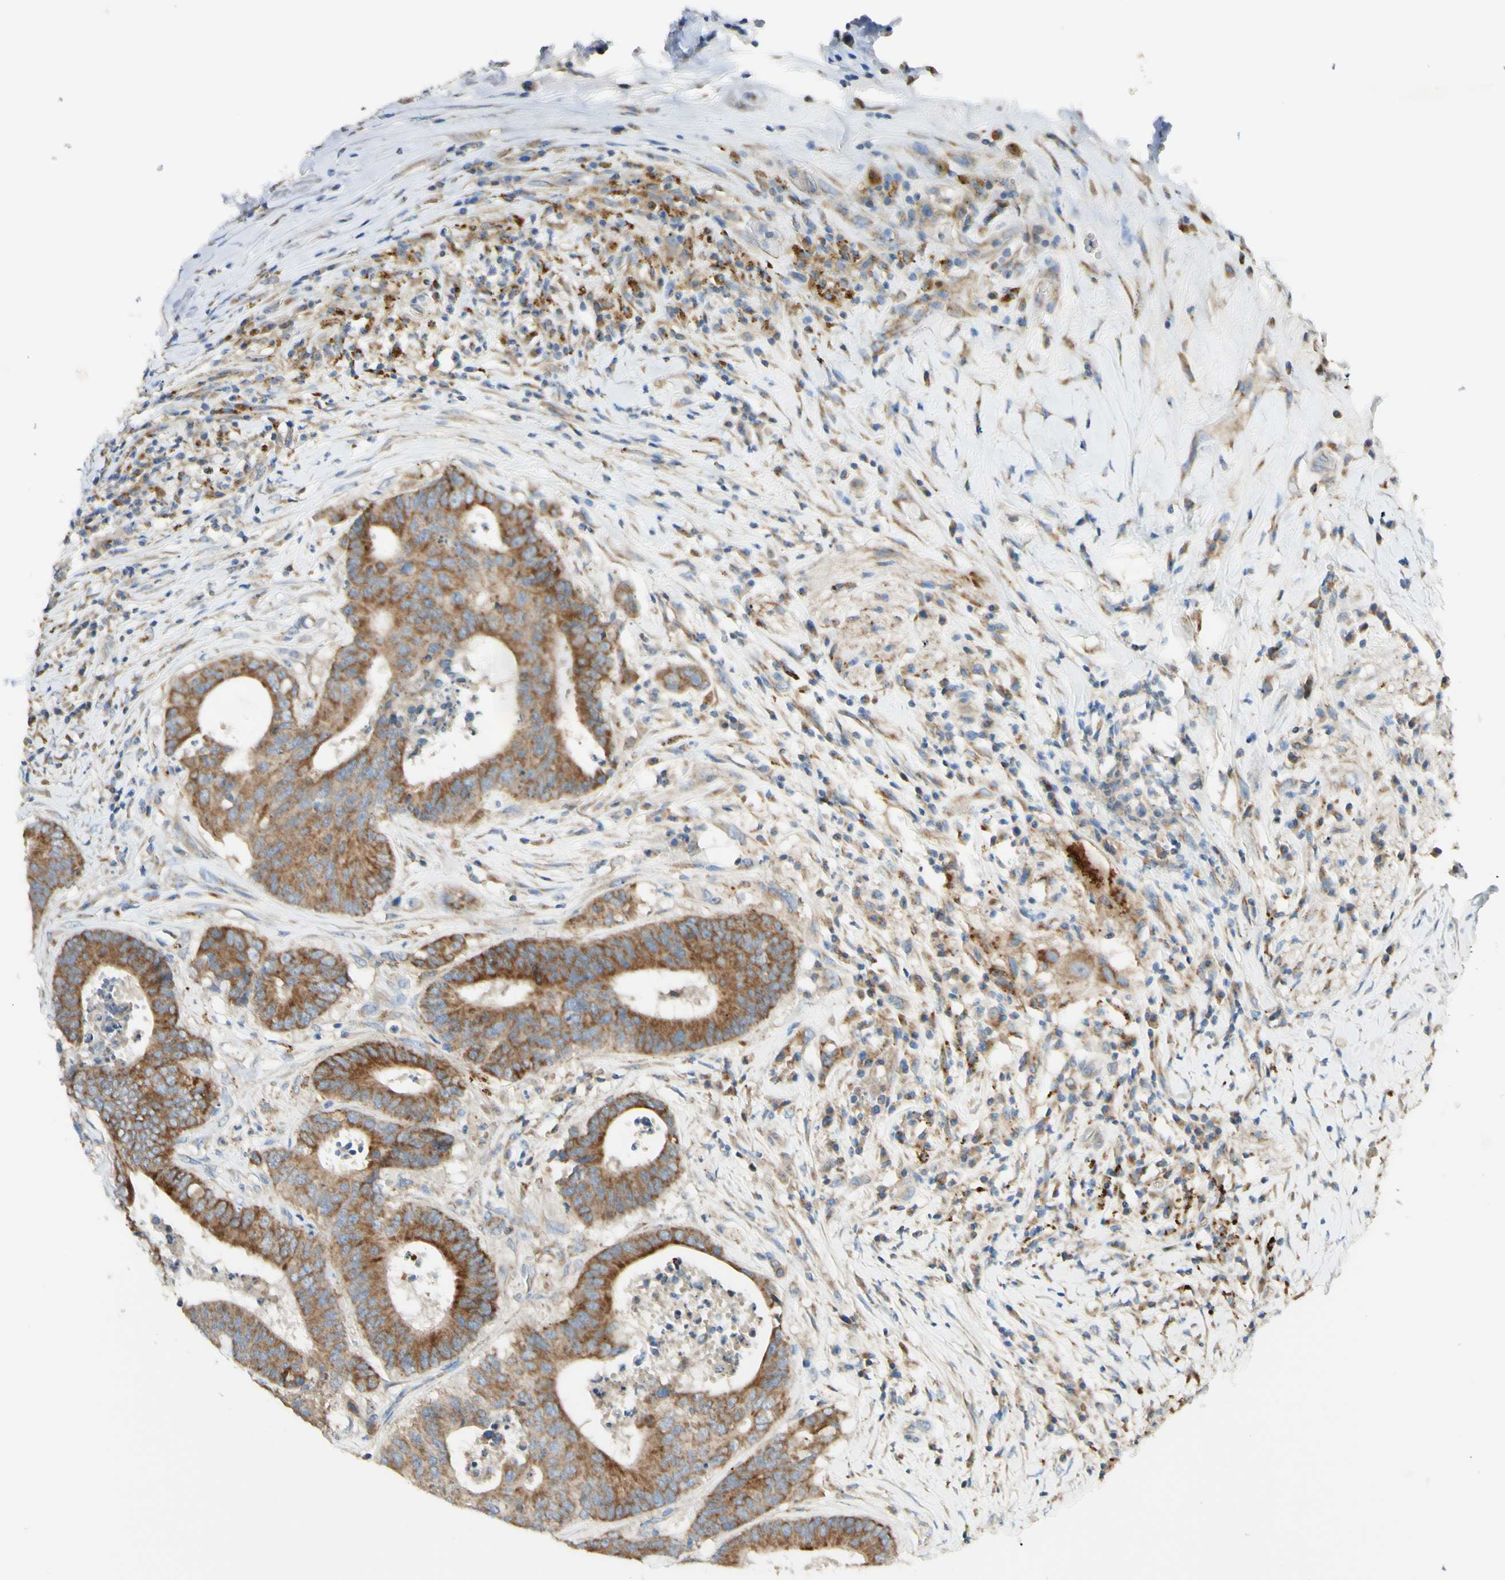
{"staining": {"intensity": "moderate", "quantity": ">75%", "location": "cytoplasmic/membranous"}, "tissue": "colorectal cancer", "cell_type": "Tumor cells", "image_type": "cancer", "snomed": [{"axis": "morphology", "description": "Adenocarcinoma, NOS"}, {"axis": "topography", "description": "Rectum"}], "caption": "Colorectal cancer (adenocarcinoma) tissue demonstrates moderate cytoplasmic/membranous positivity in approximately >75% of tumor cells", "gene": "ARMC10", "patient": {"sex": "male", "age": 72}}